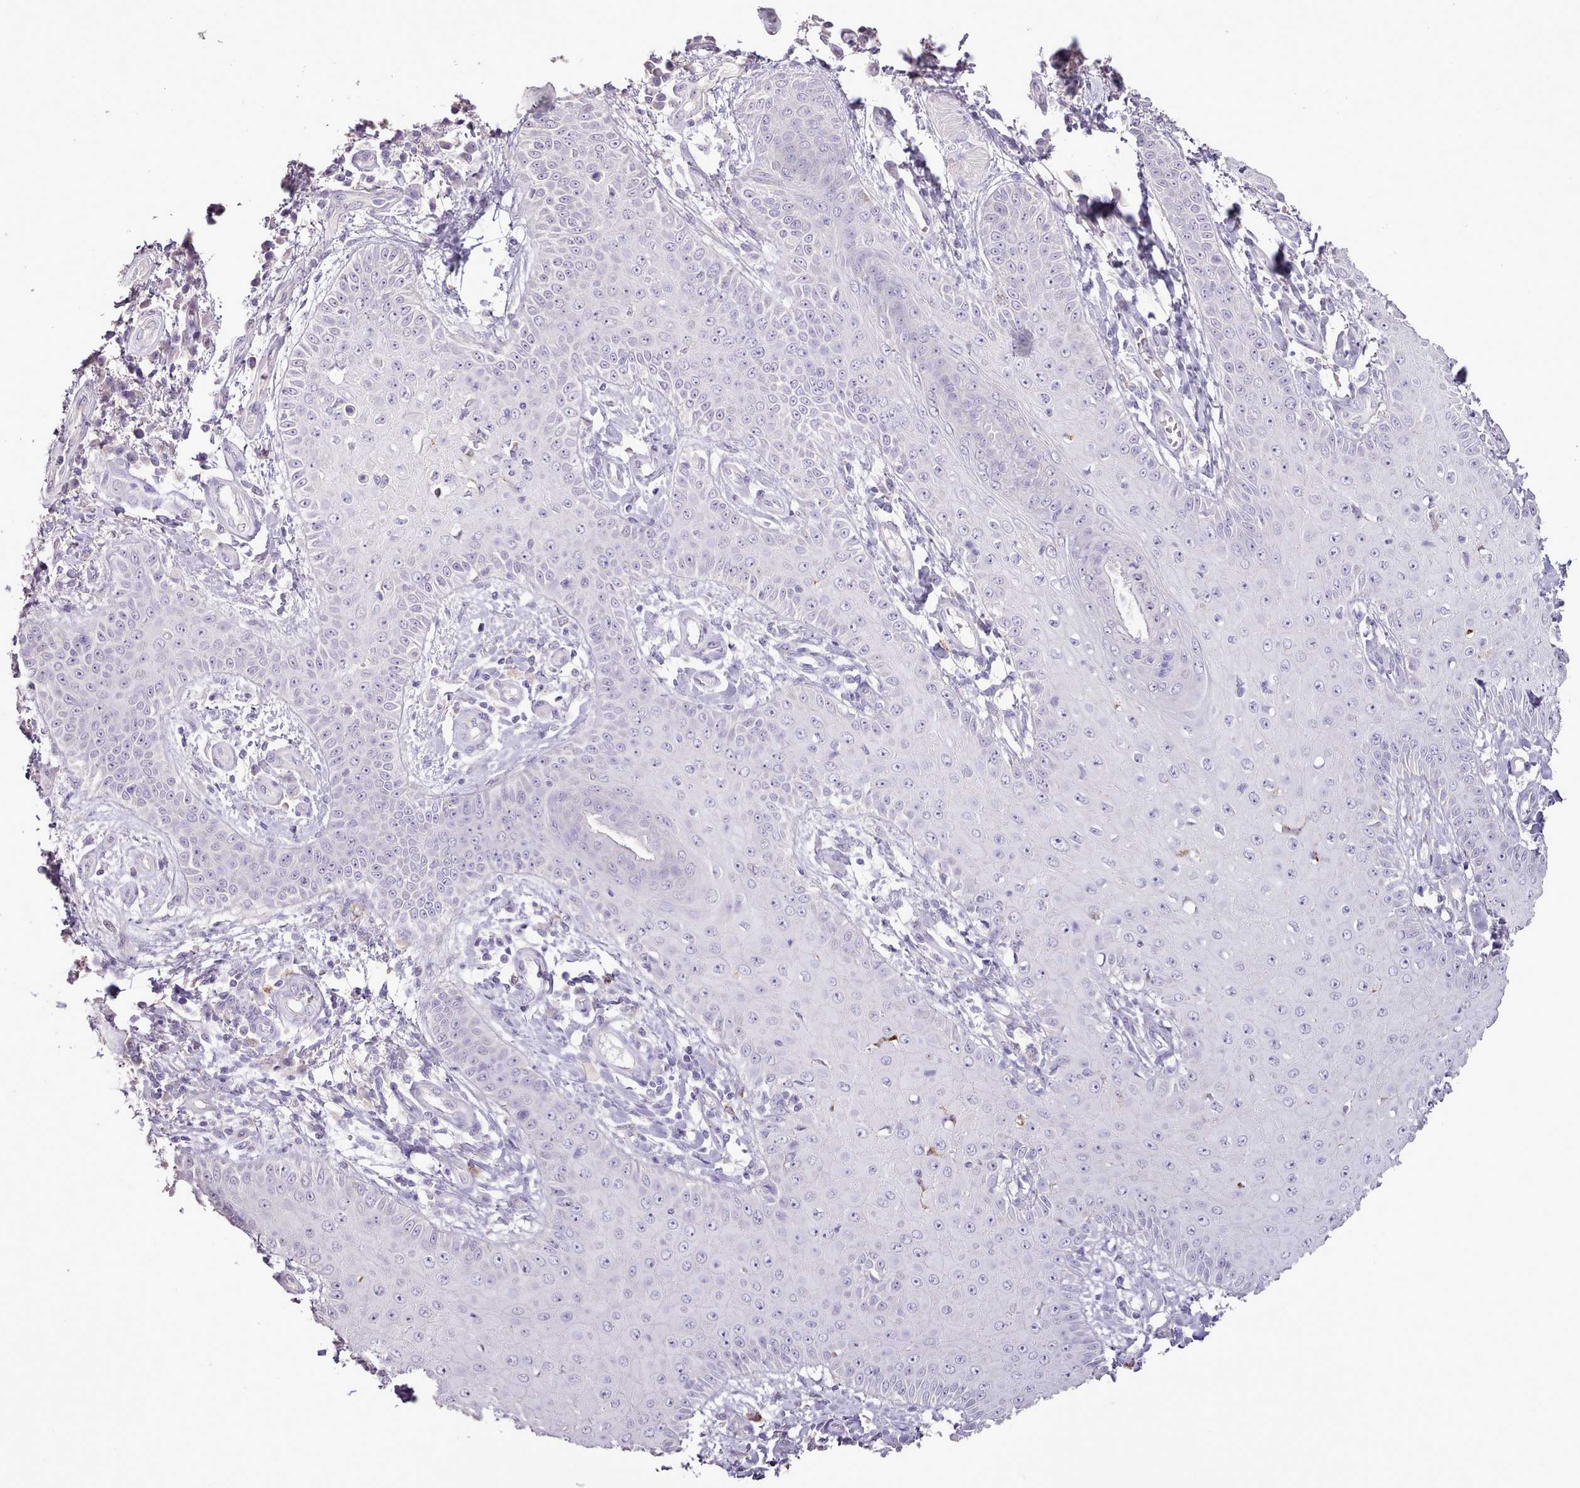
{"staining": {"intensity": "negative", "quantity": "none", "location": "none"}, "tissue": "skin cancer", "cell_type": "Tumor cells", "image_type": "cancer", "snomed": [{"axis": "morphology", "description": "Squamous cell carcinoma, NOS"}, {"axis": "topography", "description": "Skin"}], "caption": "Skin squamous cell carcinoma was stained to show a protein in brown. There is no significant staining in tumor cells. The staining was performed using DAB to visualize the protein expression in brown, while the nuclei were stained in blue with hematoxylin (Magnification: 20x).", "gene": "BLOC1S2", "patient": {"sex": "male", "age": 70}}